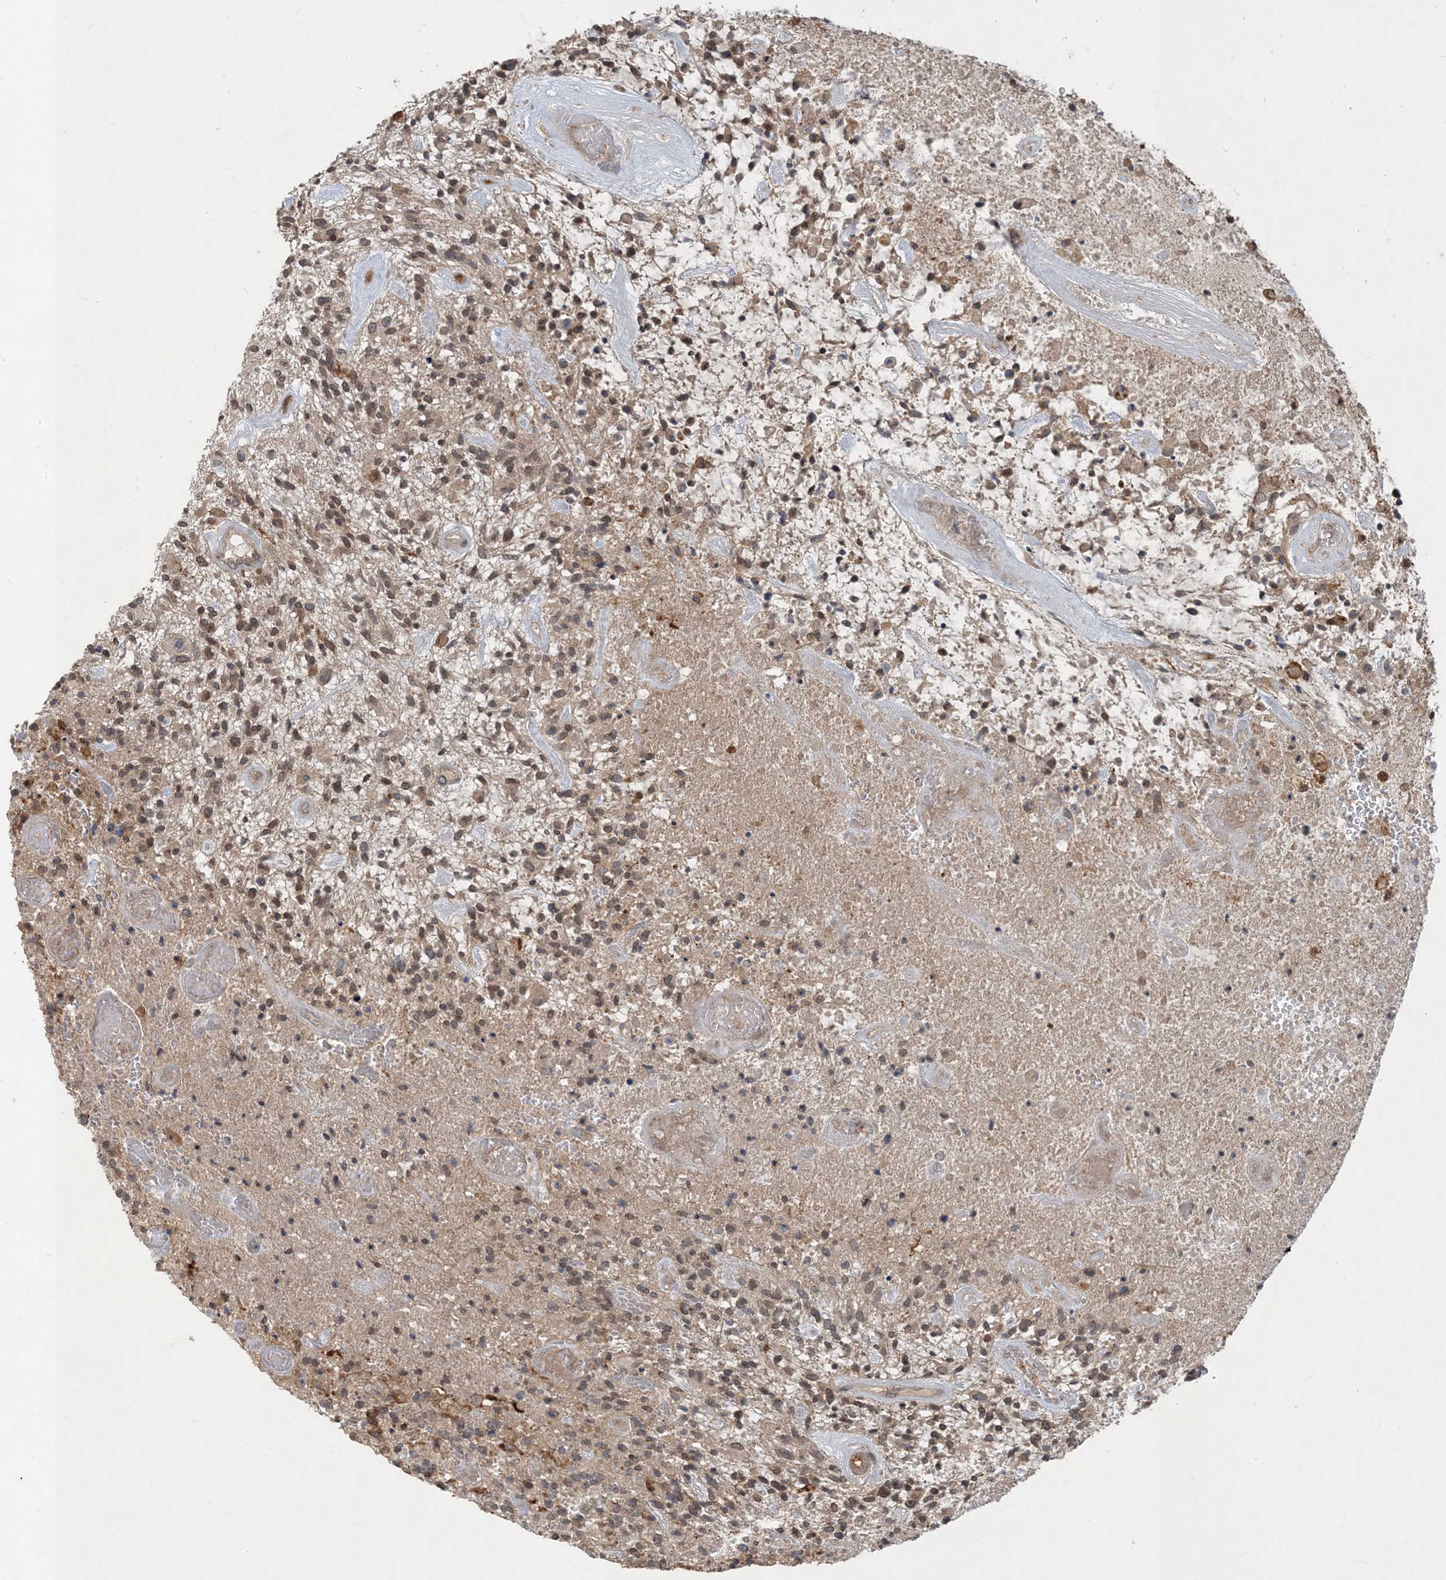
{"staining": {"intensity": "weak", "quantity": "25%-75%", "location": "cytoplasmic/membranous,nuclear"}, "tissue": "glioma", "cell_type": "Tumor cells", "image_type": "cancer", "snomed": [{"axis": "morphology", "description": "Glioma, malignant, High grade"}, {"axis": "topography", "description": "Brain"}], "caption": "Weak cytoplasmic/membranous and nuclear protein positivity is identified in about 25%-75% of tumor cells in high-grade glioma (malignant).", "gene": "NAGK", "patient": {"sex": "male", "age": 47}}